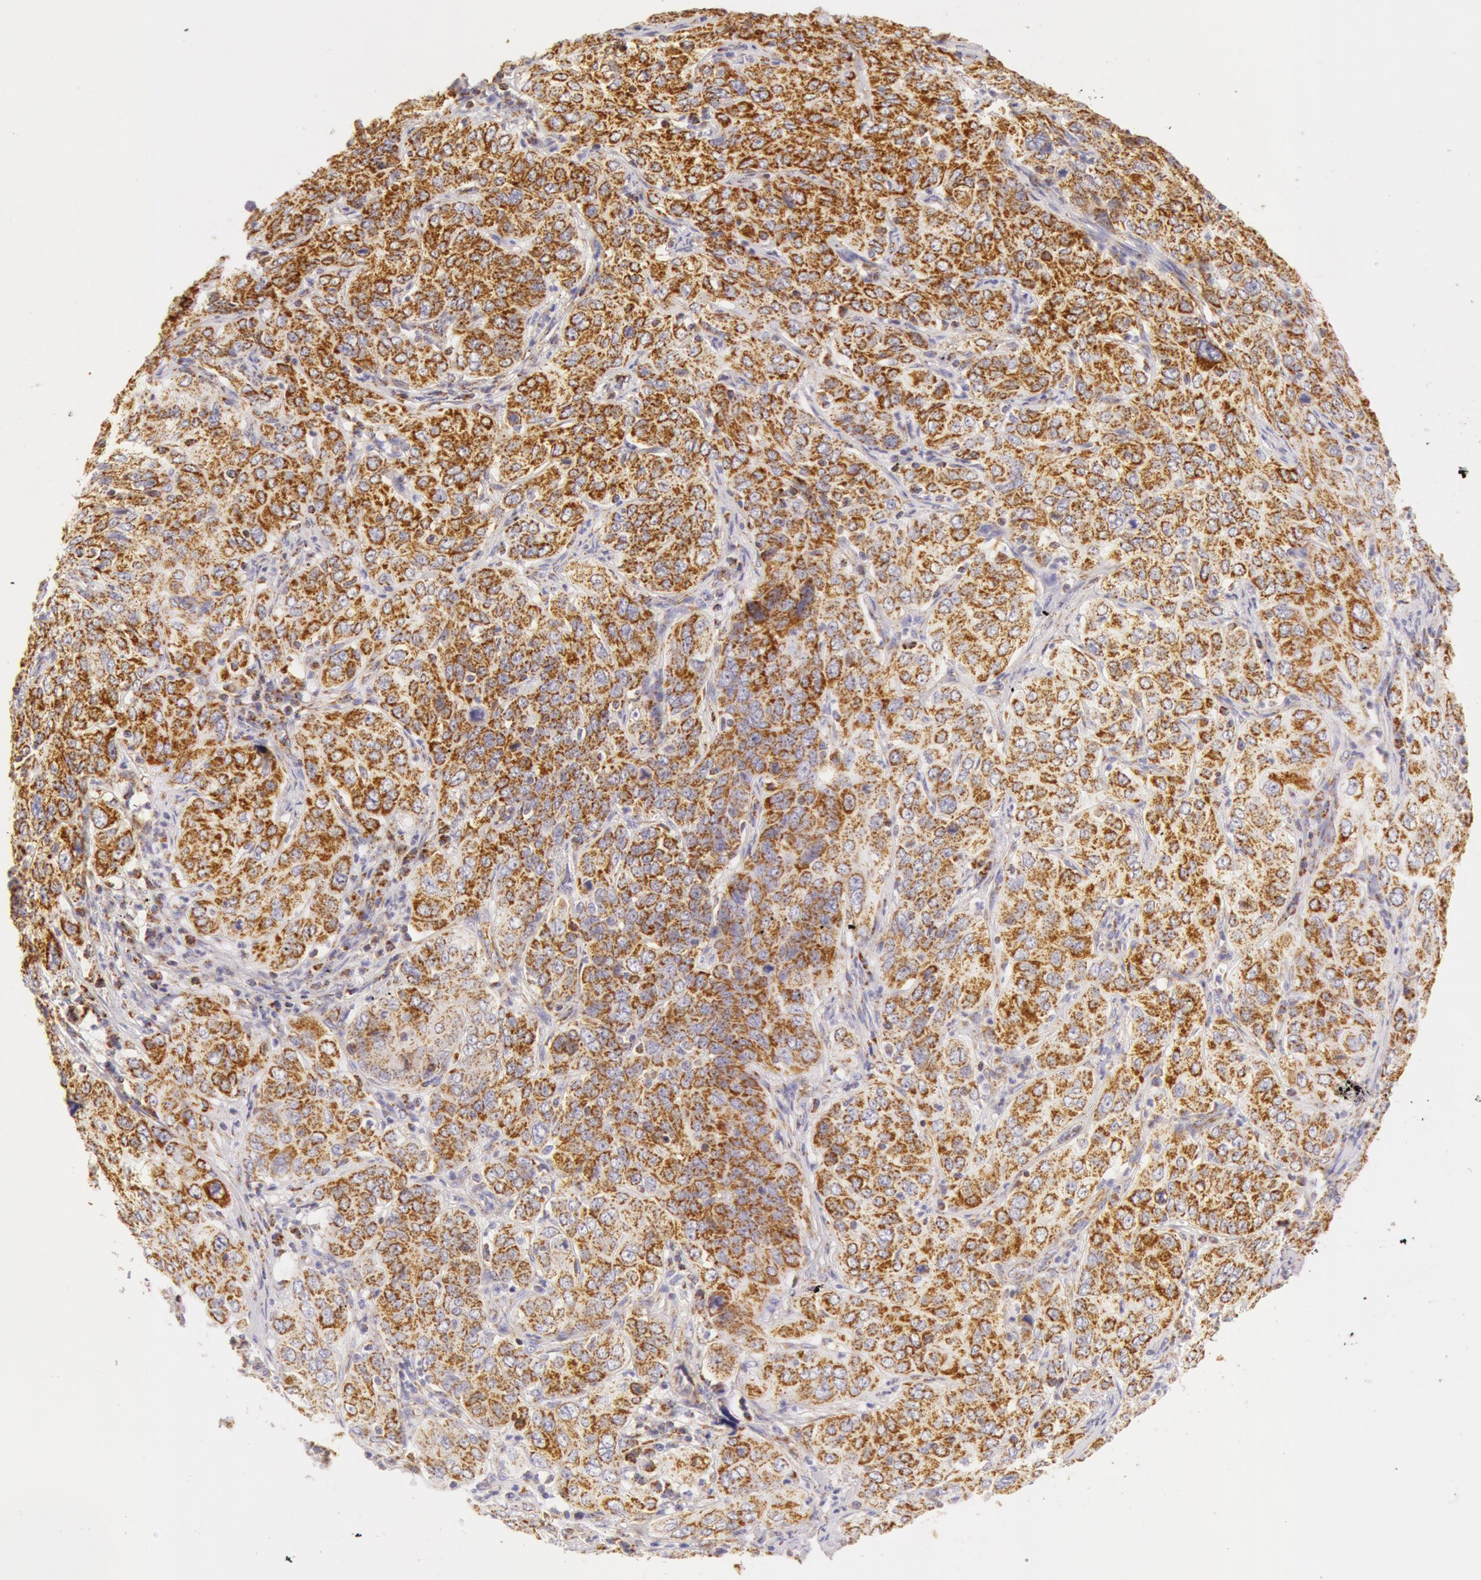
{"staining": {"intensity": "moderate", "quantity": ">75%", "location": "cytoplasmic/membranous"}, "tissue": "cervical cancer", "cell_type": "Tumor cells", "image_type": "cancer", "snomed": [{"axis": "morphology", "description": "Squamous cell carcinoma, NOS"}, {"axis": "topography", "description": "Cervix"}], "caption": "A medium amount of moderate cytoplasmic/membranous expression is identified in approximately >75% of tumor cells in cervical squamous cell carcinoma tissue.", "gene": "ATP5F1B", "patient": {"sex": "female", "age": 38}}